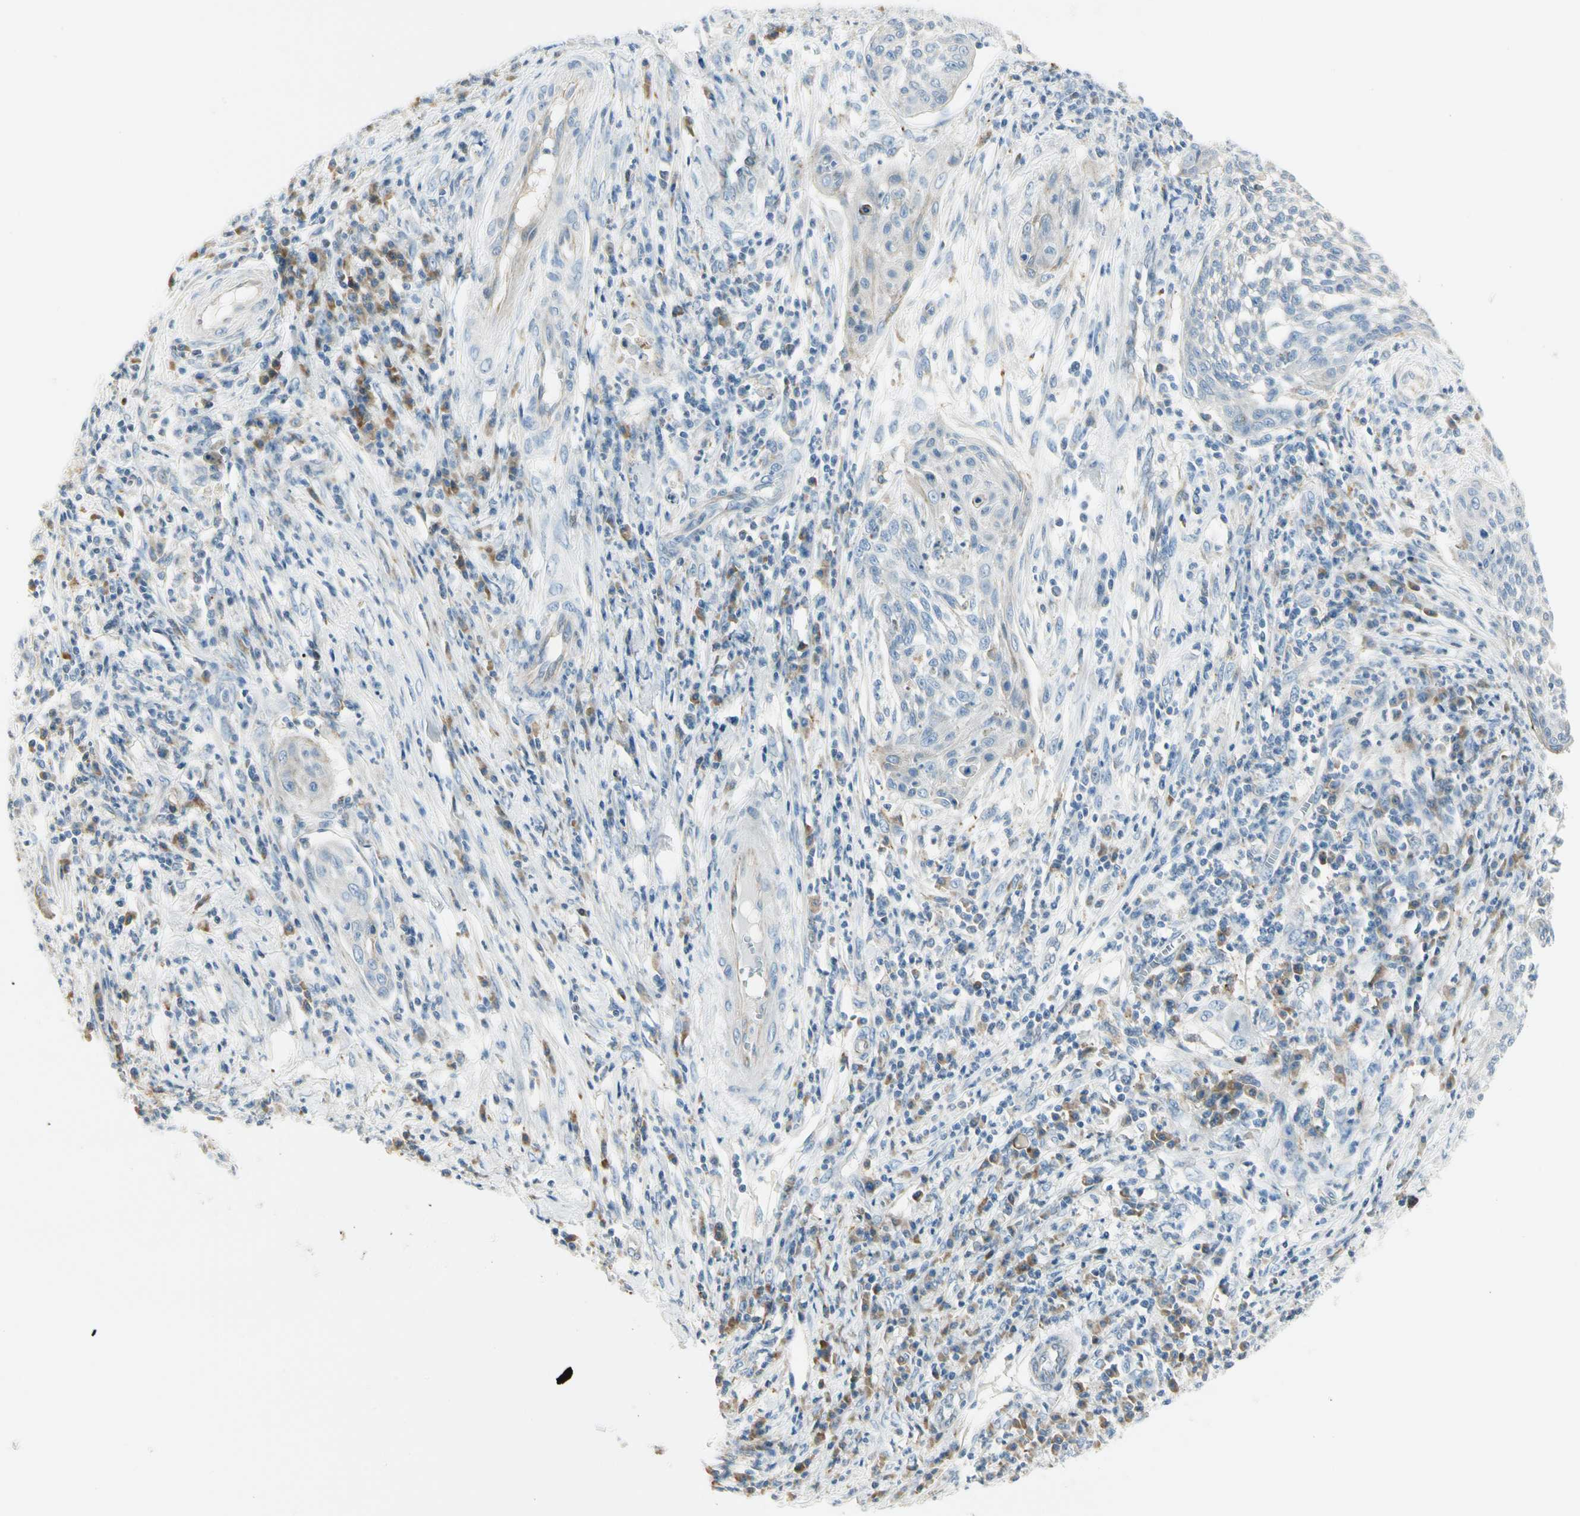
{"staining": {"intensity": "negative", "quantity": "none", "location": "none"}, "tissue": "cervical cancer", "cell_type": "Tumor cells", "image_type": "cancer", "snomed": [{"axis": "morphology", "description": "Squamous cell carcinoma, NOS"}, {"axis": "topography", "description": "Cervix"}], "caption": "An image of human cervical squamous cell carcinoma is negative for staining in tumor cells.", "gene": "TNFSF11", "patient": {"sex": "female", "age": 34}}